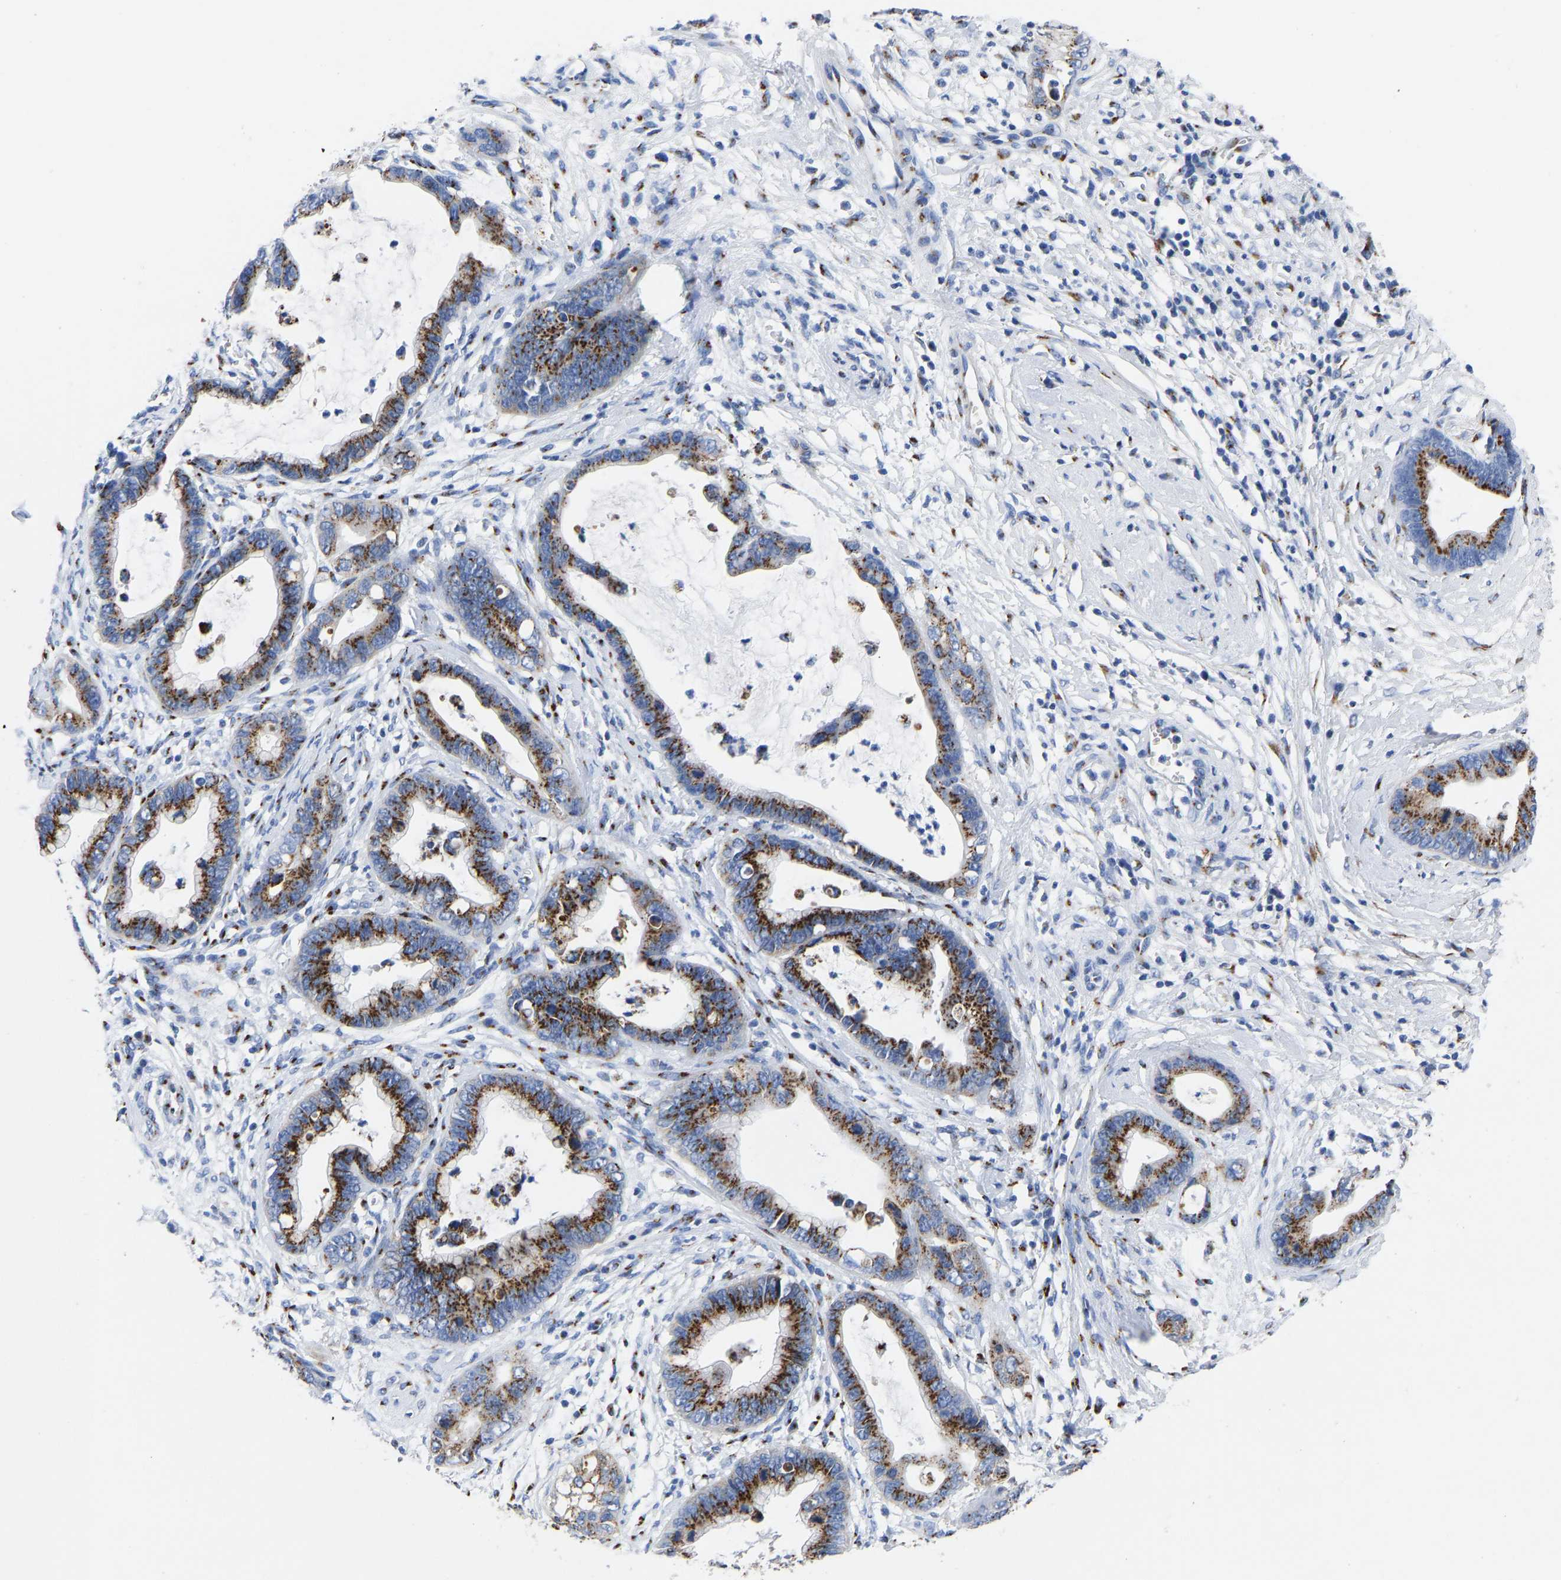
{"staining": {"intensity": "strong", "quantity": ">75%", "location": "cytoplasmic/membranous"}, "tissue": "cervical cancer", "cell_type": "Tumor cells", "image_type": "cancer", "snomed": [{"axis": "morphology", "description": "Adenocarcinoma, NOS"}, {"axis": "topography", "description": "Cervix"}], "caption": "About >75% of tumor cells in human adenocarcinoma (cervical) display strong cytoplasmic/membranous protein staining as visualized by brown immunohistochemical staining.", "gene": "TMEM87A", "patient": {"sex": "female", "age": 44}}